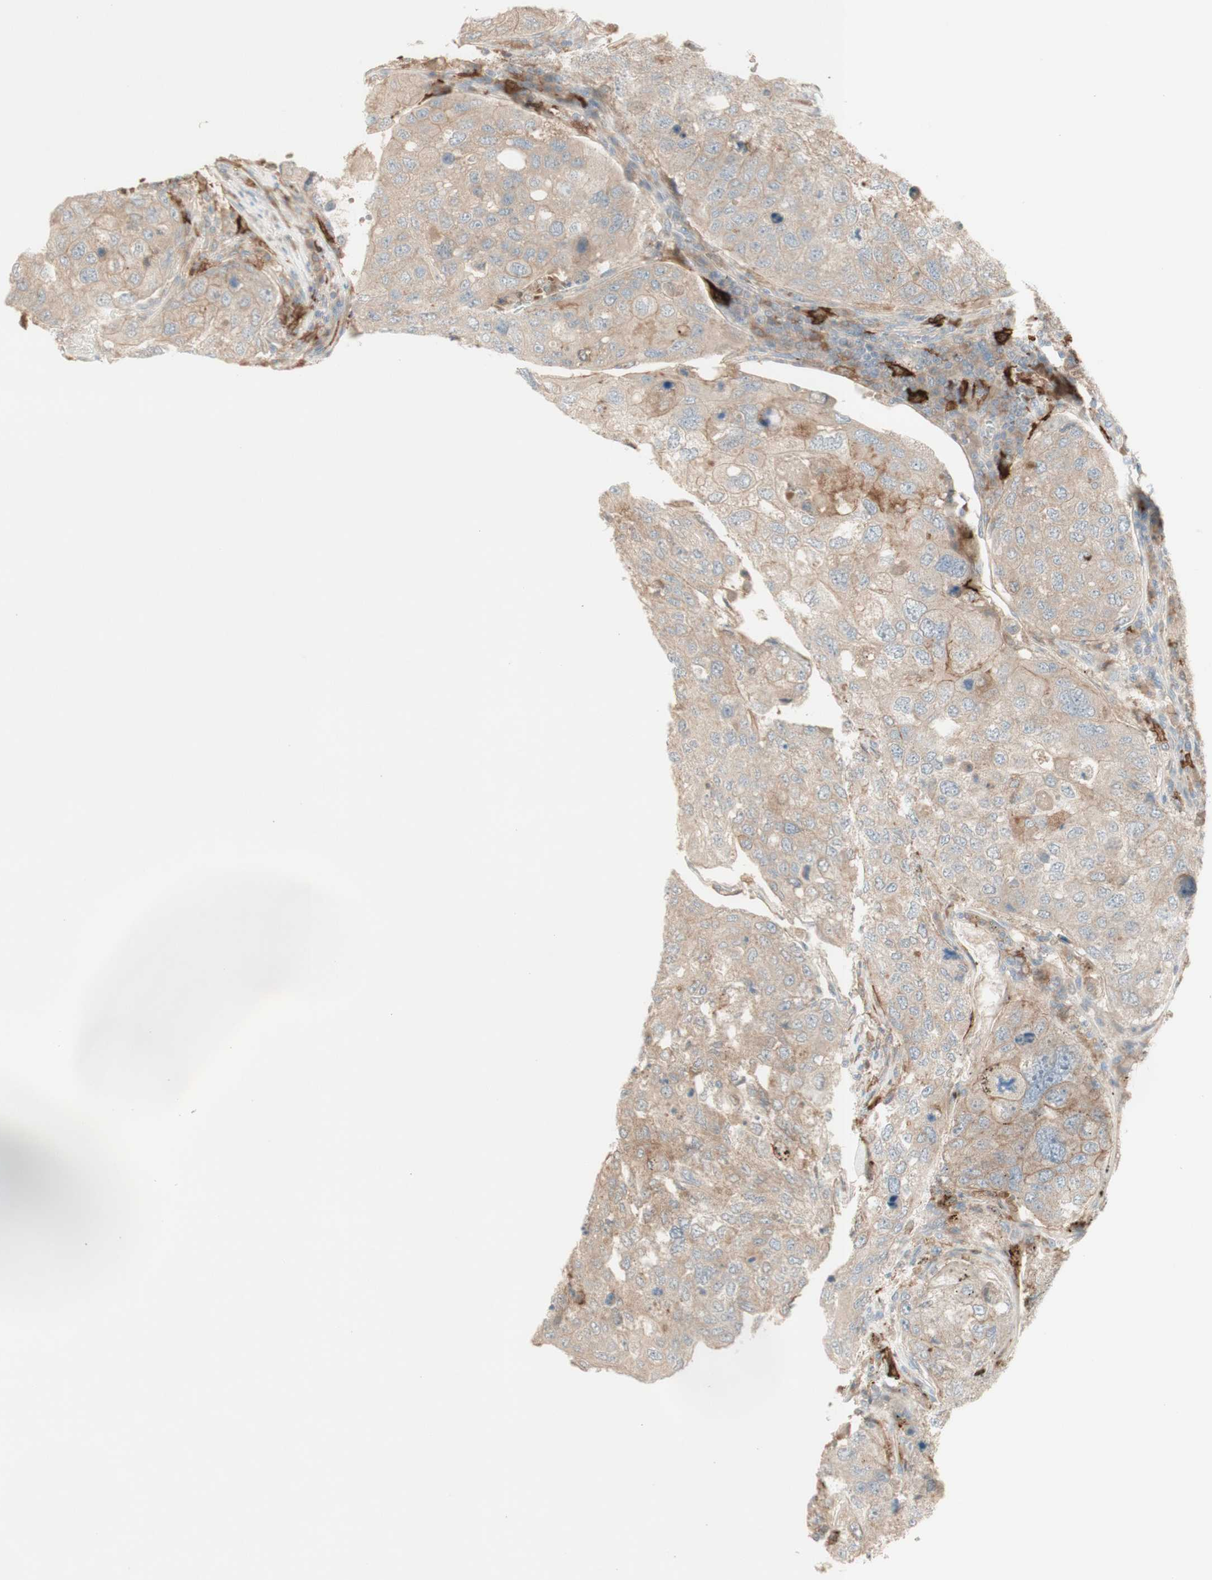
{"staining": {"intensity": "weak", "quantity": ">75%", "location": "cytoplasmic/membranous"}, "tissue": "urothelial cancer", "cell_type": "Tumor cells", "image_type": "cancer", "snomed": [{"axis": "morphology", "description": "Urothelial carcinoma, High grade"}, {"axis": "topography", "description": "Lymph node"}, {"axis": "topography", "description": "Urinary bladder"}], "caption": "Urothelial cancer was stained to show a protein in brown. There is low levels of weak cytoplasmic/membranous expression in approximately >75% of tumor cells.", "gene": "PTGER4", "patient": {"sex": "male", "age": 51}}